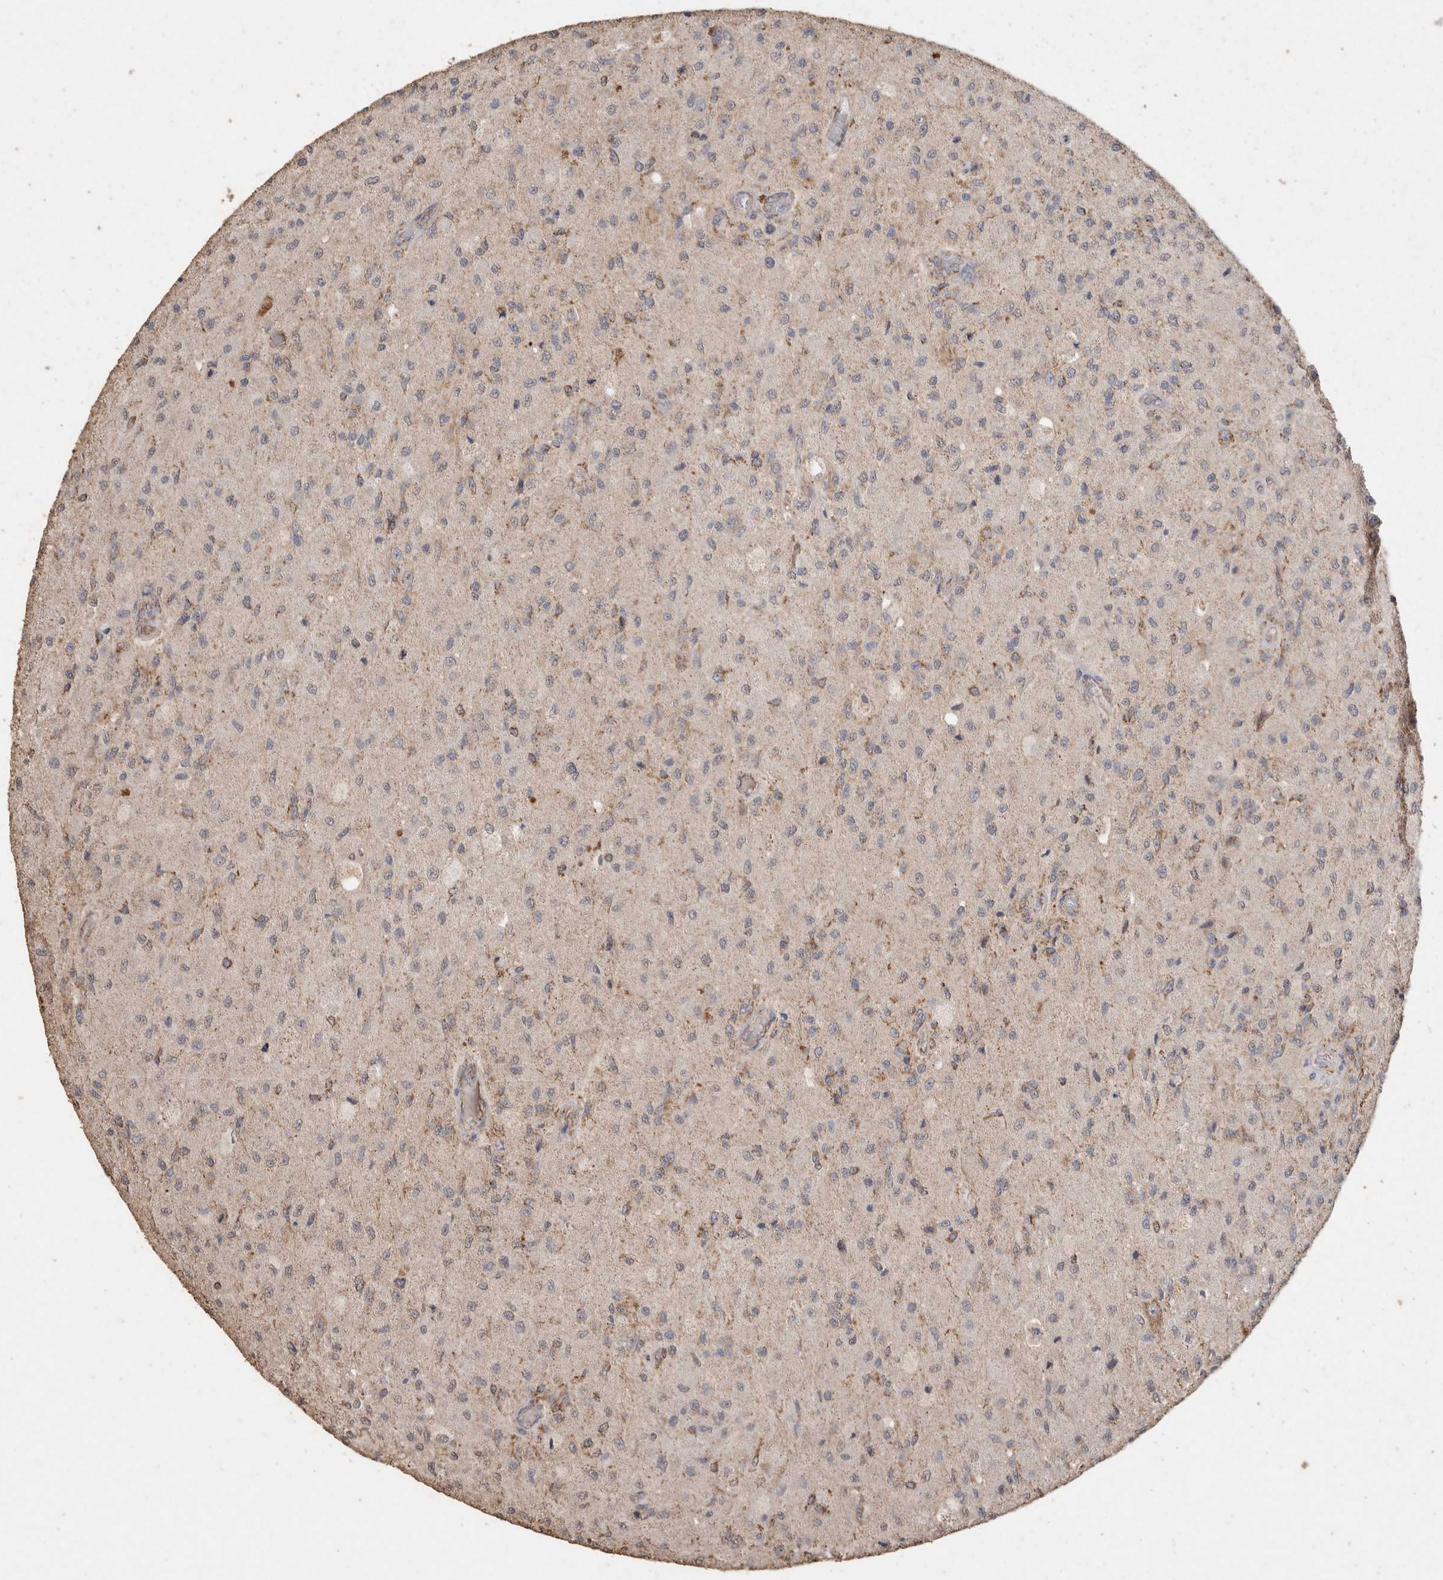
{"staining": {"intensity": "moderate", "quantity": "<25%", "location": "cytoplasmic/membranous"}, "tissue": "glioma", "cell_type": "Tumor cells", "image_type": "cancer", "snomed": [{"axis": "morphology", "description": "Normal tissue, NOS"}, {"axis": "morphology", "description": "Glioma, malignant, High grade"}, {"axis": "topography", "description": "Cerebral cortex"}], "caption": "Malignant high-grade glioma was stained to show a protein in brown. There is low levels of moderate cytoplasmic/membranous staining in approximately <25% of tumor cells.", "gene": "ACADM", "patient": {"sex": "male", "age": 77}}